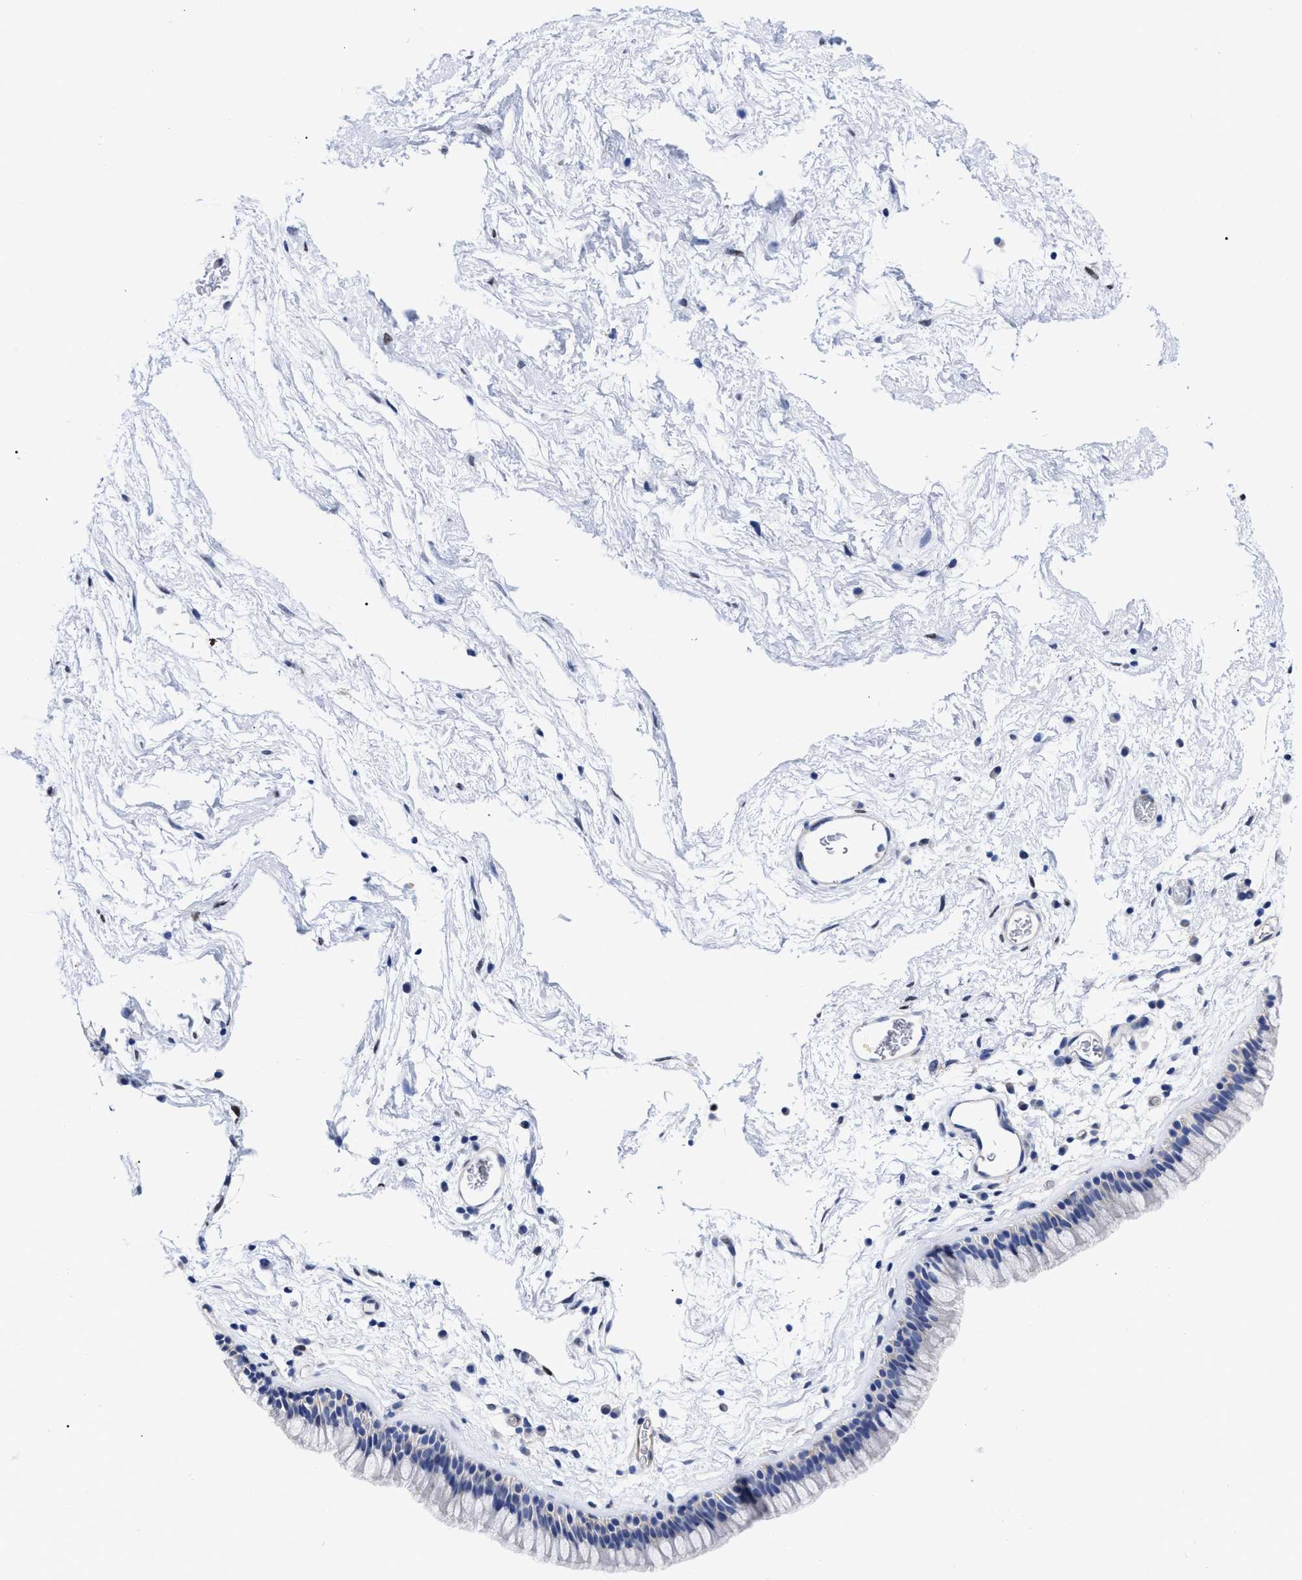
{"staining": {"intensity": "negative", "quantity": "none", "location": "none"}, "tissue": "nasopharynx", "cell_type": "Respiratory epithelial cells", "image_type": "normal", "snomed": [{"axis": "morphology", "description": "Normal tissue, NOS"}, {"axis": "morphology", "description": "Inflammation, NOS"}, {"axis": "topography", "description": "Nasopharynx"}], "caption": "IHC histopathology image of normal human nasopharynx stained for a protein (brown), which displays no expression in respiratory epithelial cells. The staining is performed using DAB brown chromogen with nuclei counter-stained in using hematoxylin.", "gene": "IRAG2", "patient": {"sex": "male", "age": 48}}